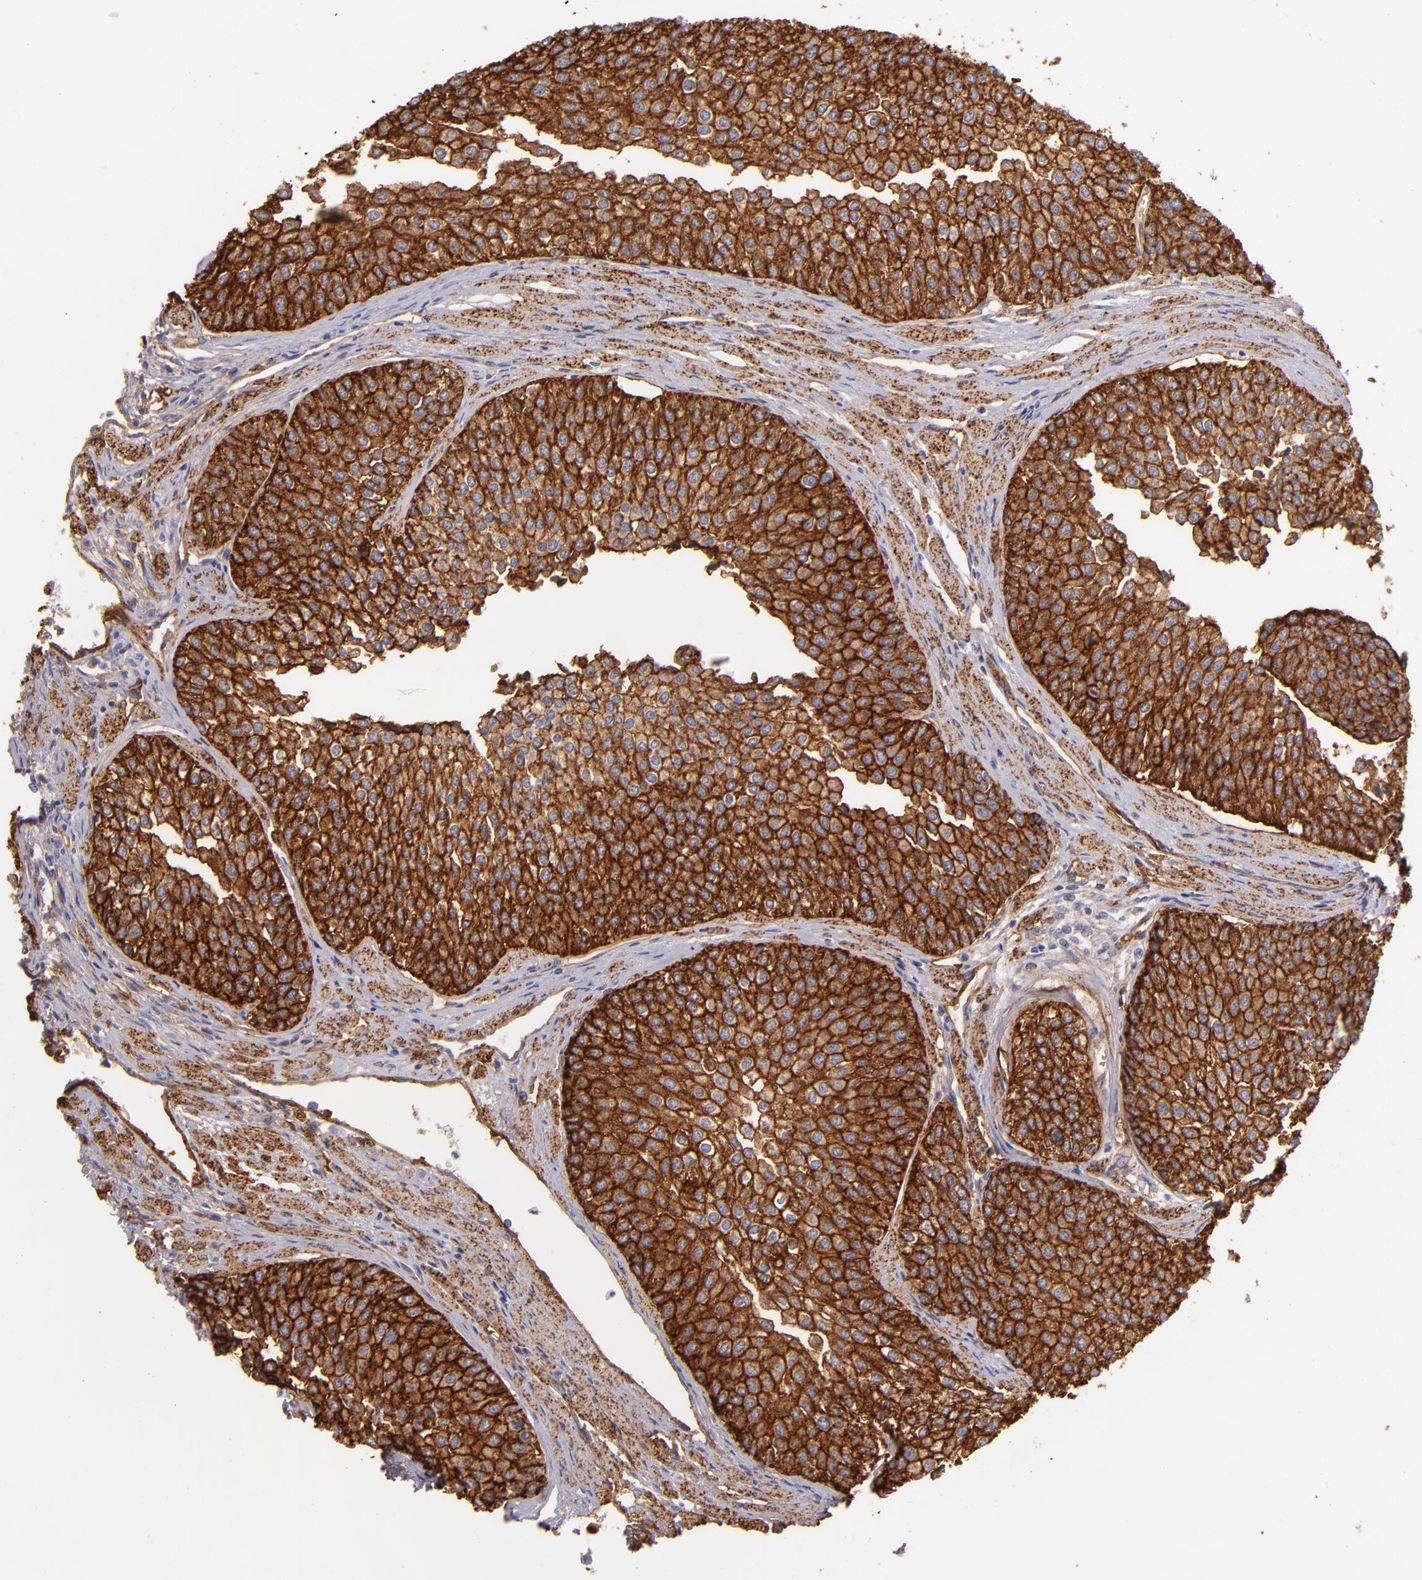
{"staining": {"intensity": "strong", "quantity": ">75%", "location": "cytoplasmic/membranous"}, "tissue": "urothelial cancer", "cell_type": "Tumor cells", "image_type": "cancer", "snomed": [{"axis": "morphology", "description": "Urothelial carcinoma, Low grade"}, {"axis": "topography", "description": "Urinary bladder"}], "caption": "Immunohistochemical staining of human low-grade urothelial carcinoma exhibits high levels of strong cytoplasmic/membranous protein positivity in approximately >75% of tumor cells. (brown staining indicates protein expression, while blue staining denotes nuclei).", "gene": "CD151", "patient": {"sex": "female", "age": 73}}